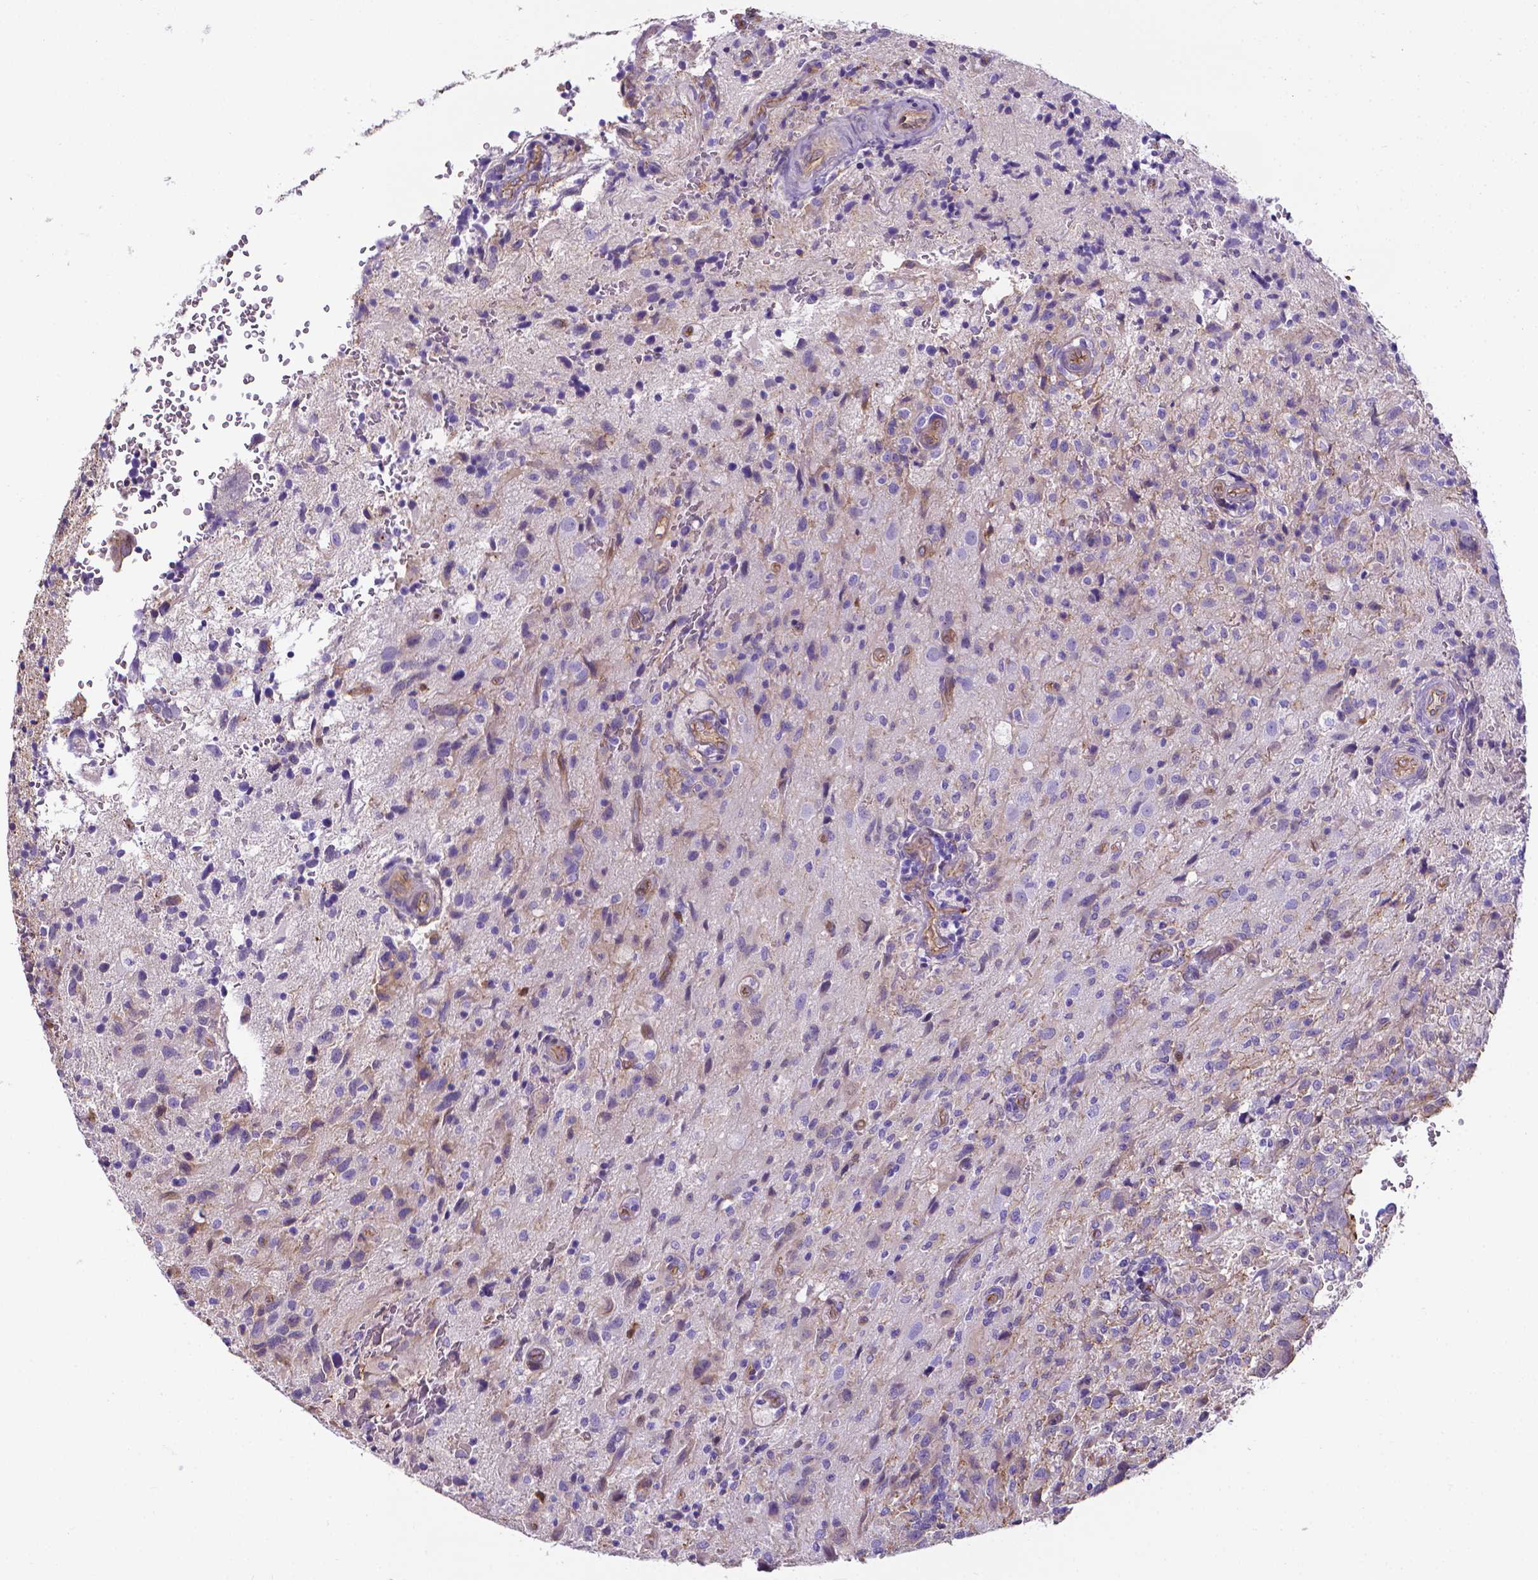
{"staining": {"intensity": "negative", "quantity": "none", "location": "none"}, "tissue": "glioma", "cell_type": "Tumor cells", "image_type": "cancer", "snomed": [{"axis": "morphology", "description": "Glioma, malignant, High grade"}, {"axis": "topography", "description": "Brain"}], "caption": "Micrograph shows no protein positivity in tumor cells of glioma tissue.", "gene": "CLIC4", "patient": {"sex": "male", "age": 68}}